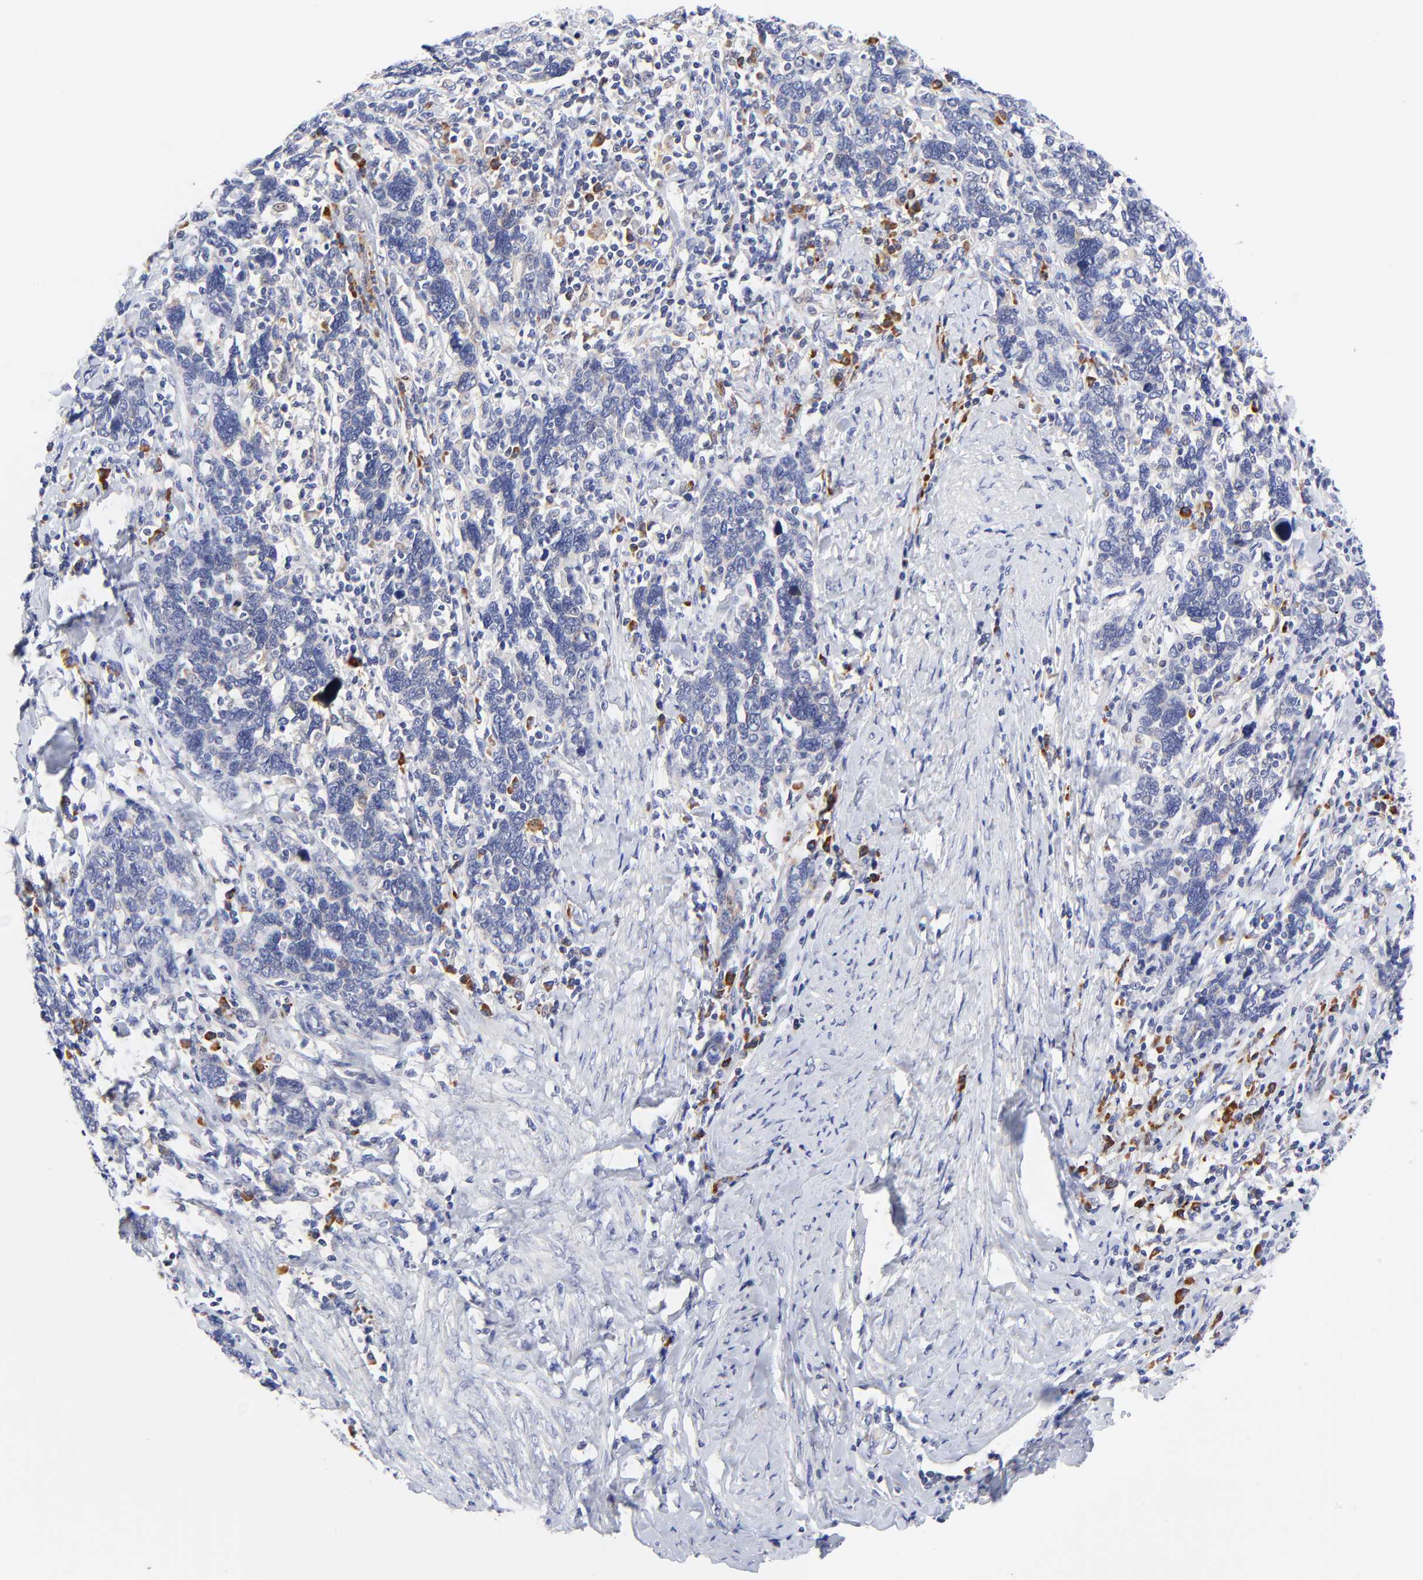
{"staining": {"intensity": "negative", "quantity": "none", "location": "none"}, "tissue": "cervical cancer", "cell_type": "Tumor cells", "image_type": "cancer", "snomed": [{"axis": "morphology", "description": "Squamous cell carcinoma, NOS"}, {"axis": "topography", "description": "Cervix"}], "caption": "This is a image of IHC staining of cervical cancer (squamous cell carcinoma), which shows no expression in tumor cells.", "gene": "AFF2", "patient": {"sex": "female", "age": 41}}